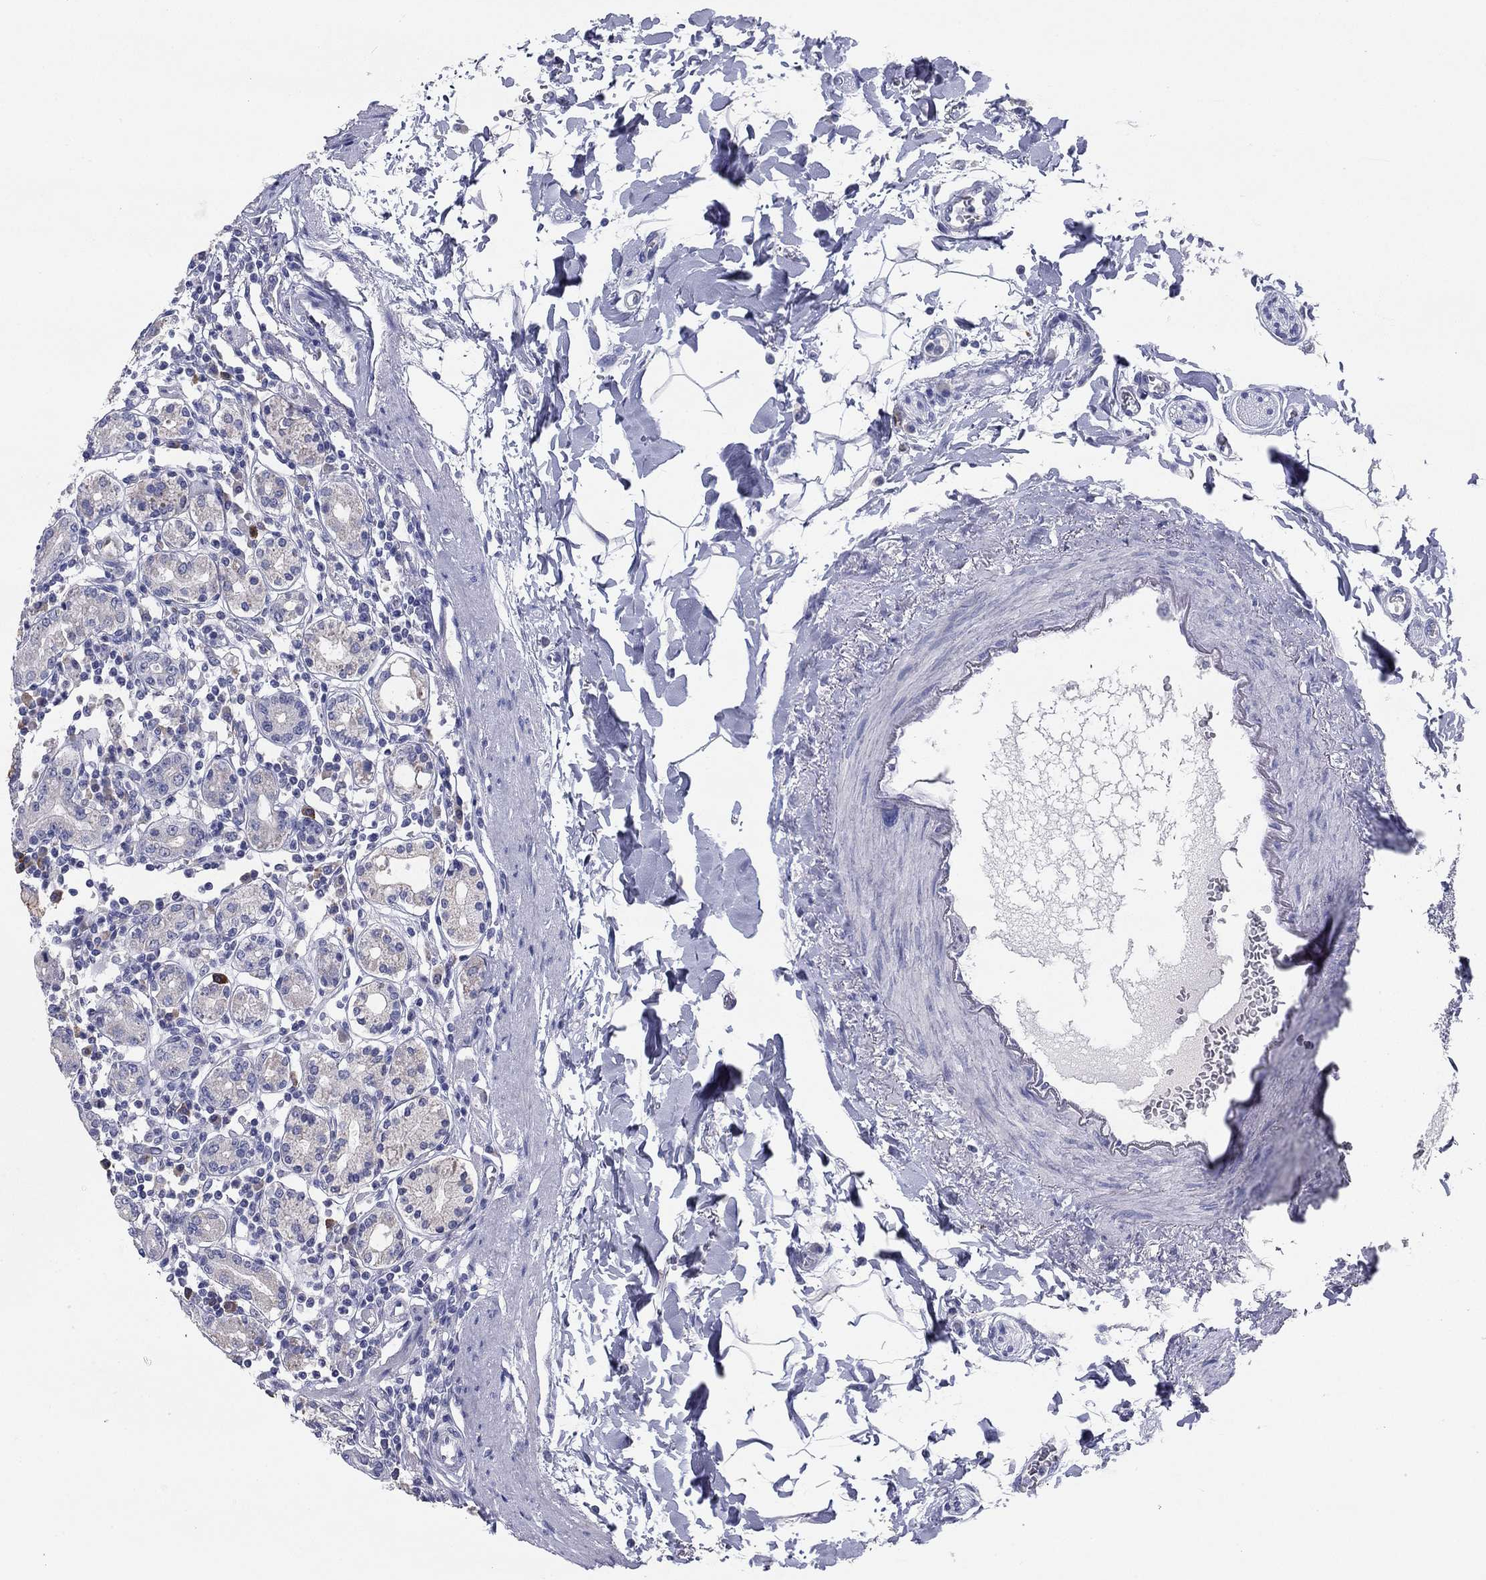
{"staining": {"intensity": "negative", "quantity": "none", "location": "none"}, "tissue": "stomach", "cell_type": "Glandular cells", "image_type": "normal", "snomed": [{"axis": "morphology", "description": "Normal tissue, NOS"}, {"axis": "topography", "description": "Stomach, upper"}, {"axis": "topography", "description": "Stomach"}], "caption": "This is a micrograph of immunohistochemistry (IHC) staining of normal stomach, which shows no staining in glandular cells. (DAB IHC with hematoxylin counter stain).", "gene": "GRK7", "patient": {"sex": "male", "age": 62}}